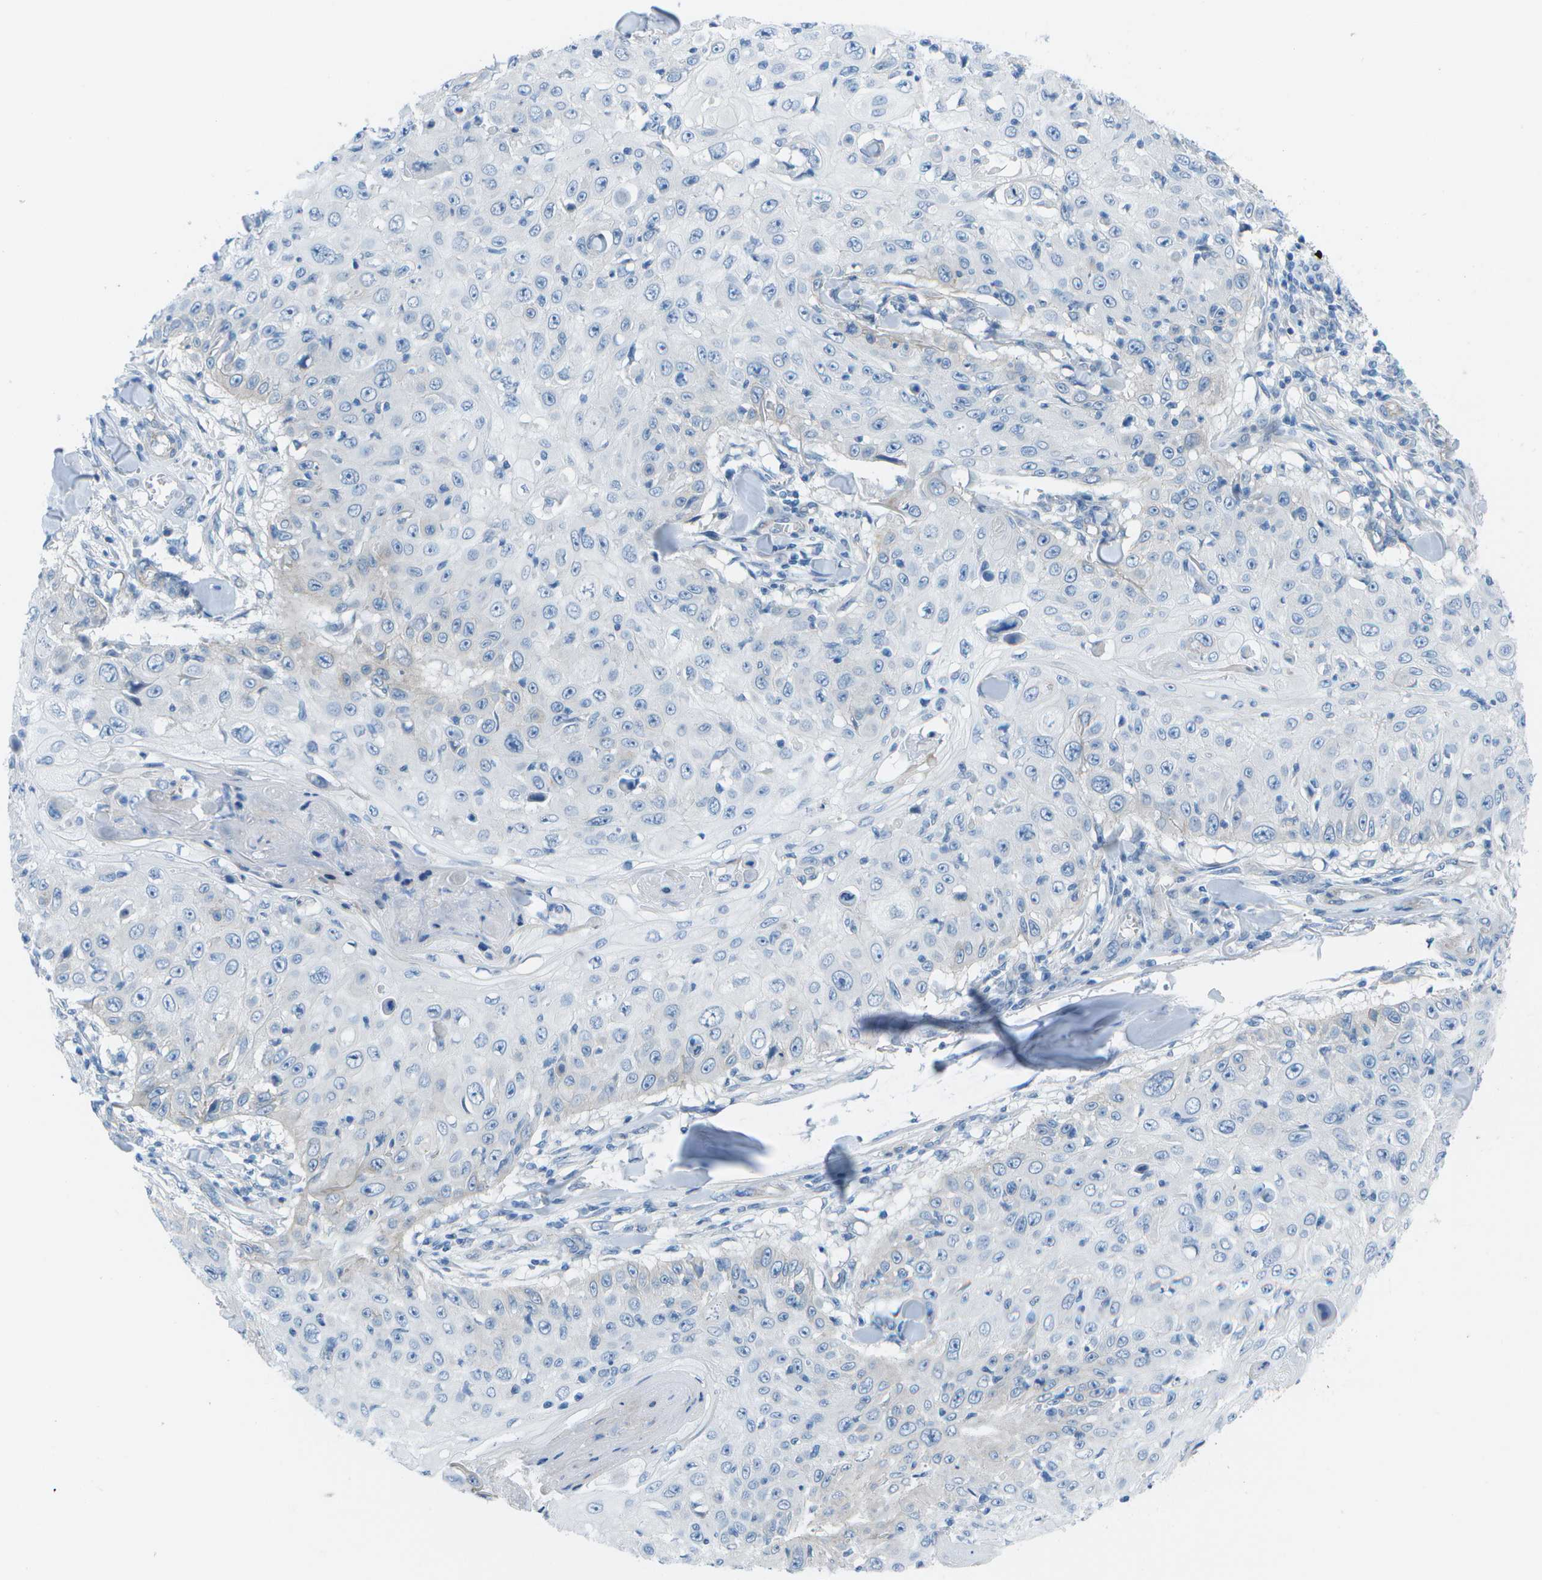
{"staining": {"intensity": "negative", "quantity": "none", "location": "none"}, "tissue": "skin cancer", "cell_type": "Tumor cells", "image_type": "cancer", "snomed": [{"axis": "morphology", "description": "Squamous cell carcinoma, NOS"}, {"axis": "topography", "description": "Skin"}], "caption": "IHC histopathology image of neoplastic tissue: human squamous cell carcinoma (skin) stained with DAB demonstrates no significant protein staining in tumor cells. (DAB (3,3'-diaminobenzidine) immunohistochemistry with hematoxylin counter stain).", "gene": "SORBS3", "patient": {"sex": "male", "age": 86}}